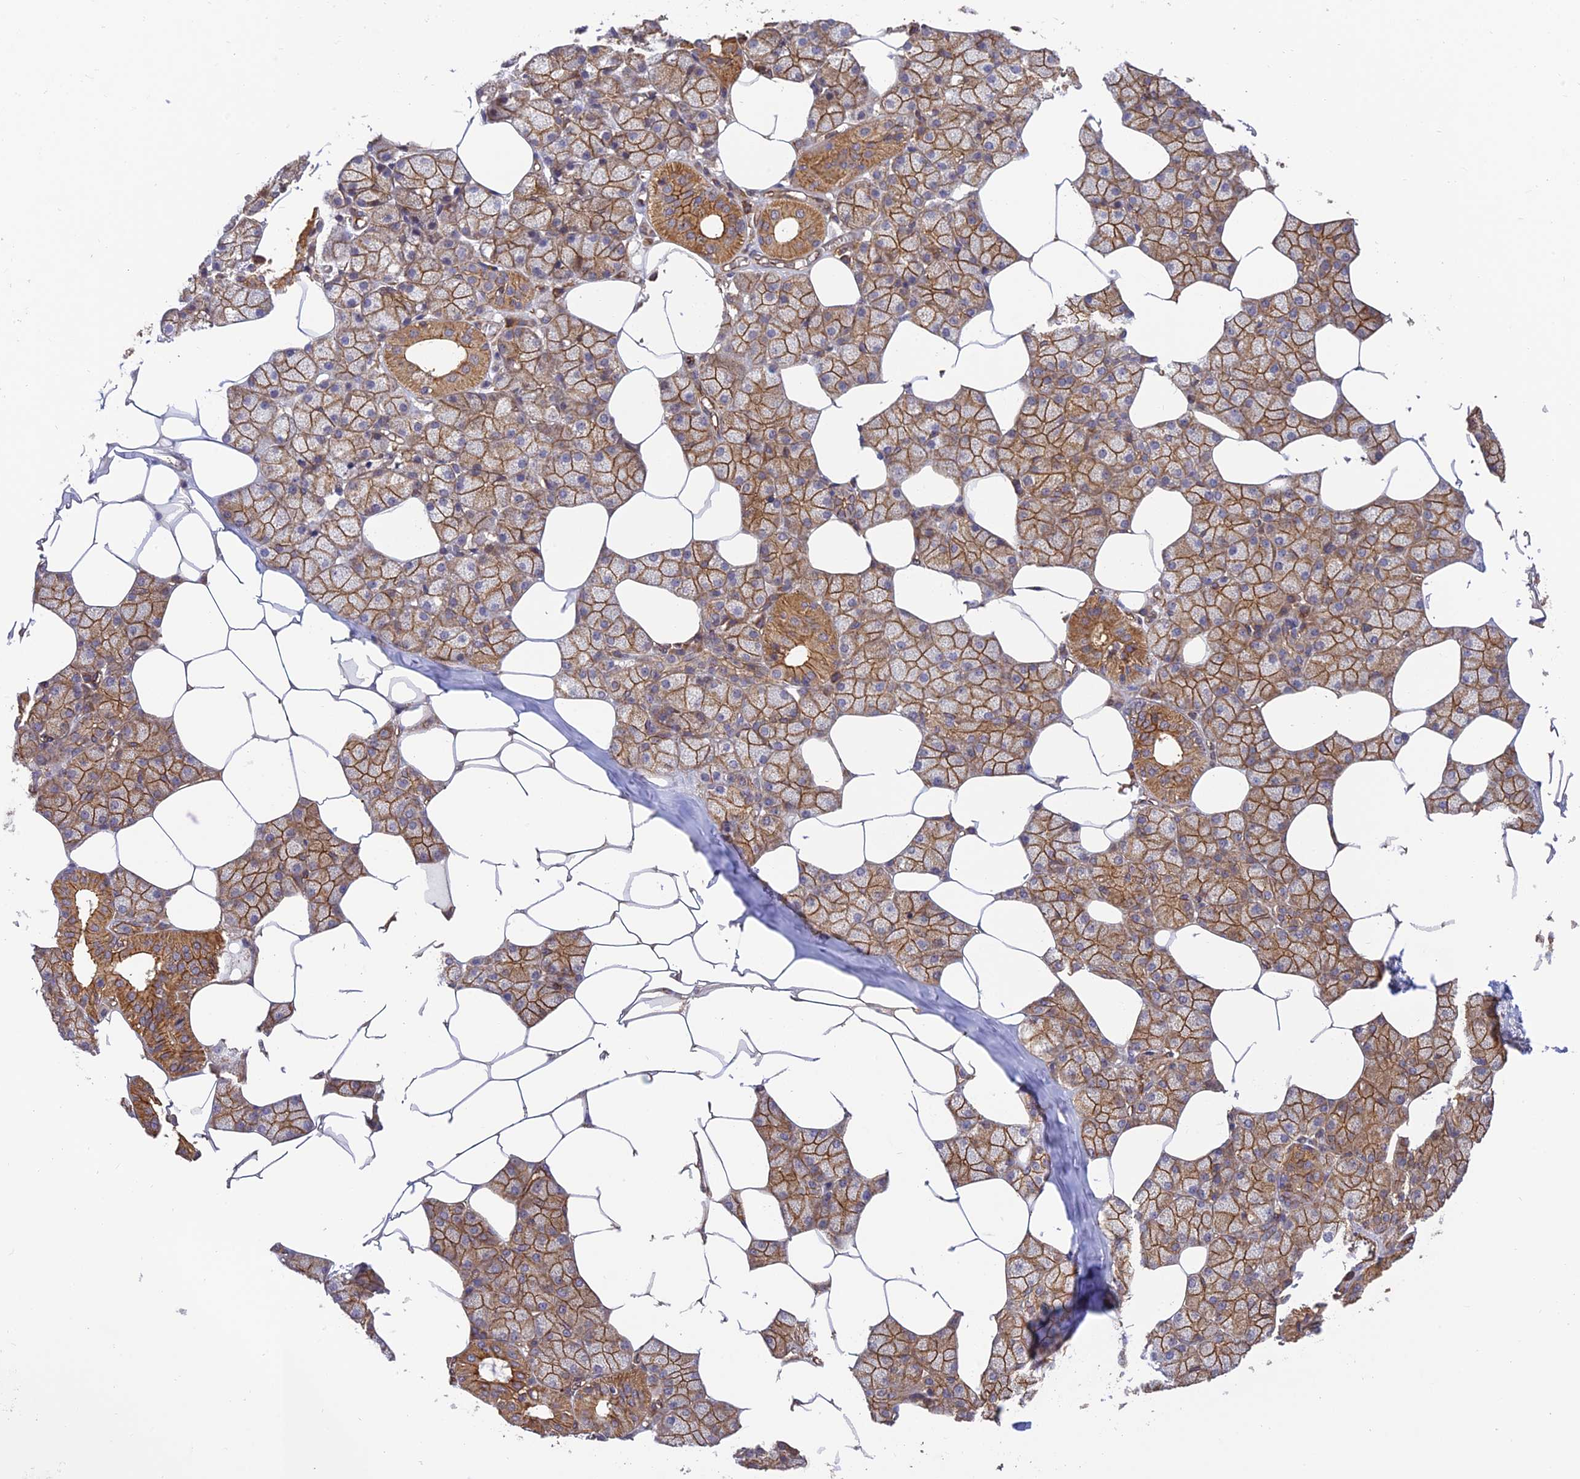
{"staining": {"intensity": "moderate", "quantity": ">75%", "location": "cytoplasmic/membranous"}, "tissue": "salivary gland", "cell_type": "Glandular cells", "image_type": "normal", "snomed": [{"axis": "morphology", "description": "Normal tissue, NOS"}, {"axis": "topography", "description": "Salivary gland"}], "caption": "IHC micrograph of unremarkable human salivary gland stained for a protein (brown), which exhibits medium levels of moderate cytoplasmic/membranous expression in approximately >75% of glandular cells.", "gene": "HOMER2", "patient": {"sex": "male", "age": 62}}